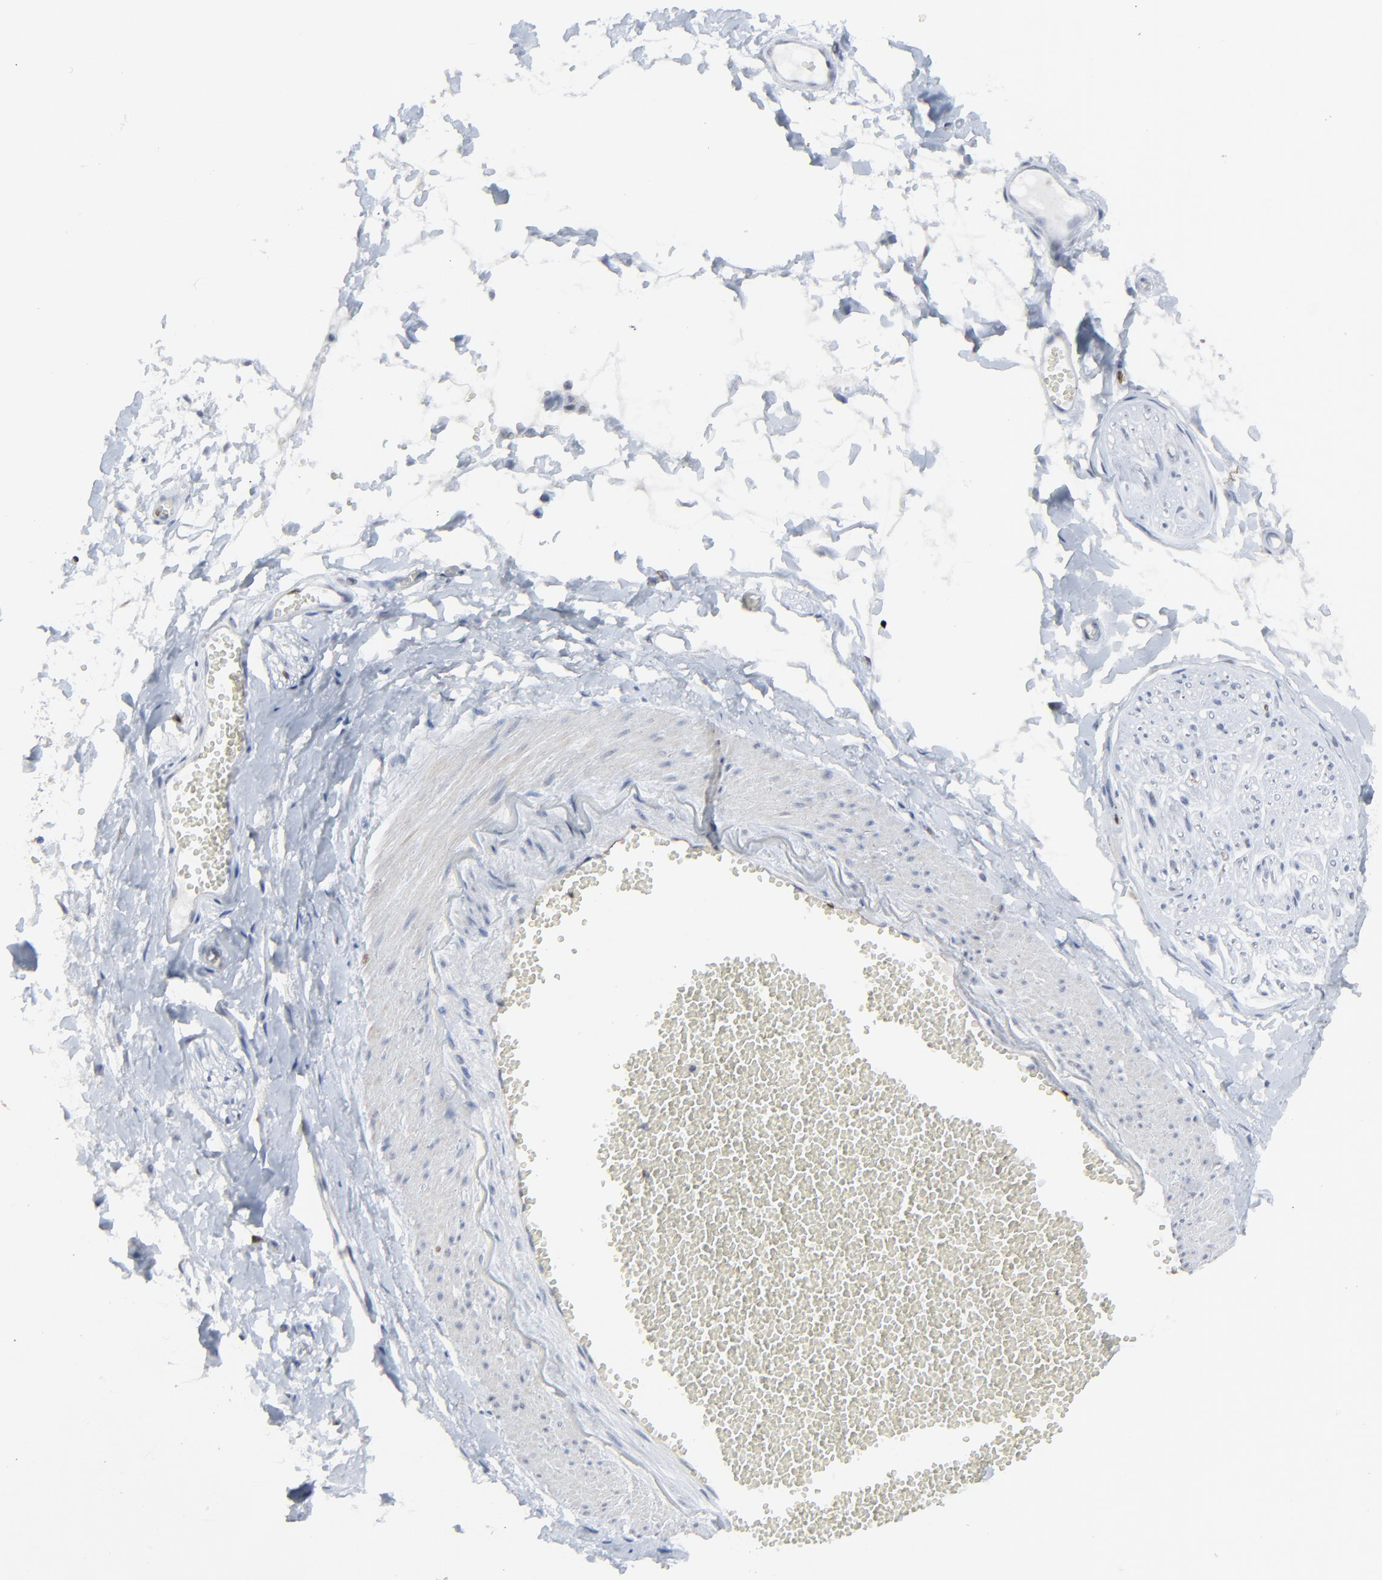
{"staining": {"intensity": "negative", "quantity": "none", "location": "none"}, "tissue": "adipose tissue", "cell_type": "Adipocytes", "image_type": "normal", "snomed": [{"axis": "morphology", "description": "Normal tissue, NOS"}, {"axis": "morphology", "description": "Inflammation, NOS"}, {"axis": "topography", "description": "Salivary gland"}, {"axis": "topography", "description": "Peripheral nerve tissue"}], "caption": "Immunohistochemical staining of unremarkable adipose tissue shows no significant positivity in adipocytes.", "gene": "BIRC3", "patient": {"sex": "female", "age": 75}}